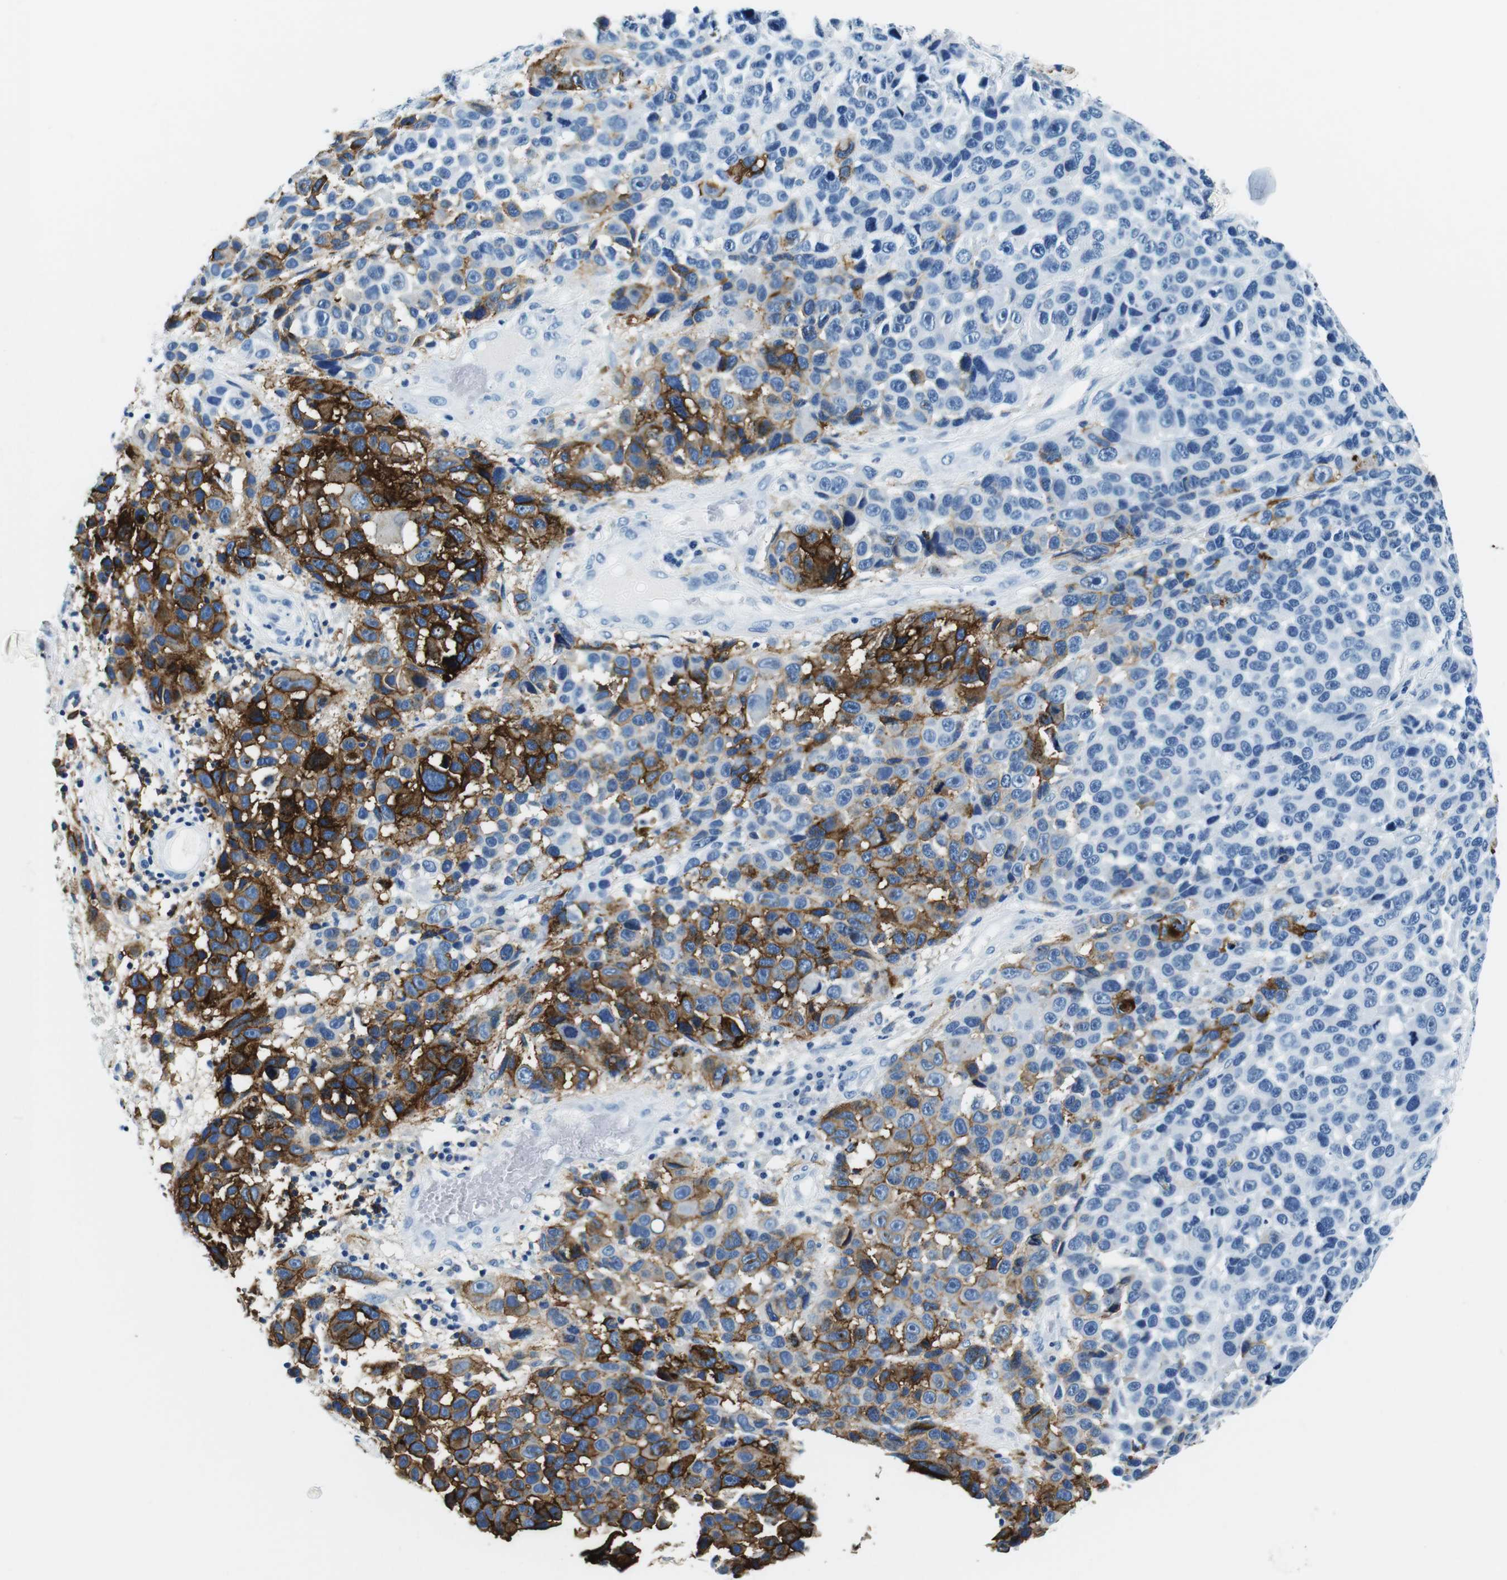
{"staining": {"intensity": "strong", "quantity": "<25%", "location": "cytoplasmic/membranous"}, "tissue": "melanoma", "cell_type": "Tumor cells", "image_type": "cancer", "snomed": [{"axis": "morphology", "description": "Malignant melanoma, NOS"}, {"axis": "topography", "description": "Skin"}], "caption": "This is a micrograph of IHC staining of melanoma, which shows strong staining in the cytoplasmic/membranous of tumor cells.", "gene": "HLA-DRB1", "patient": {"sex": "male", "age": 53}}